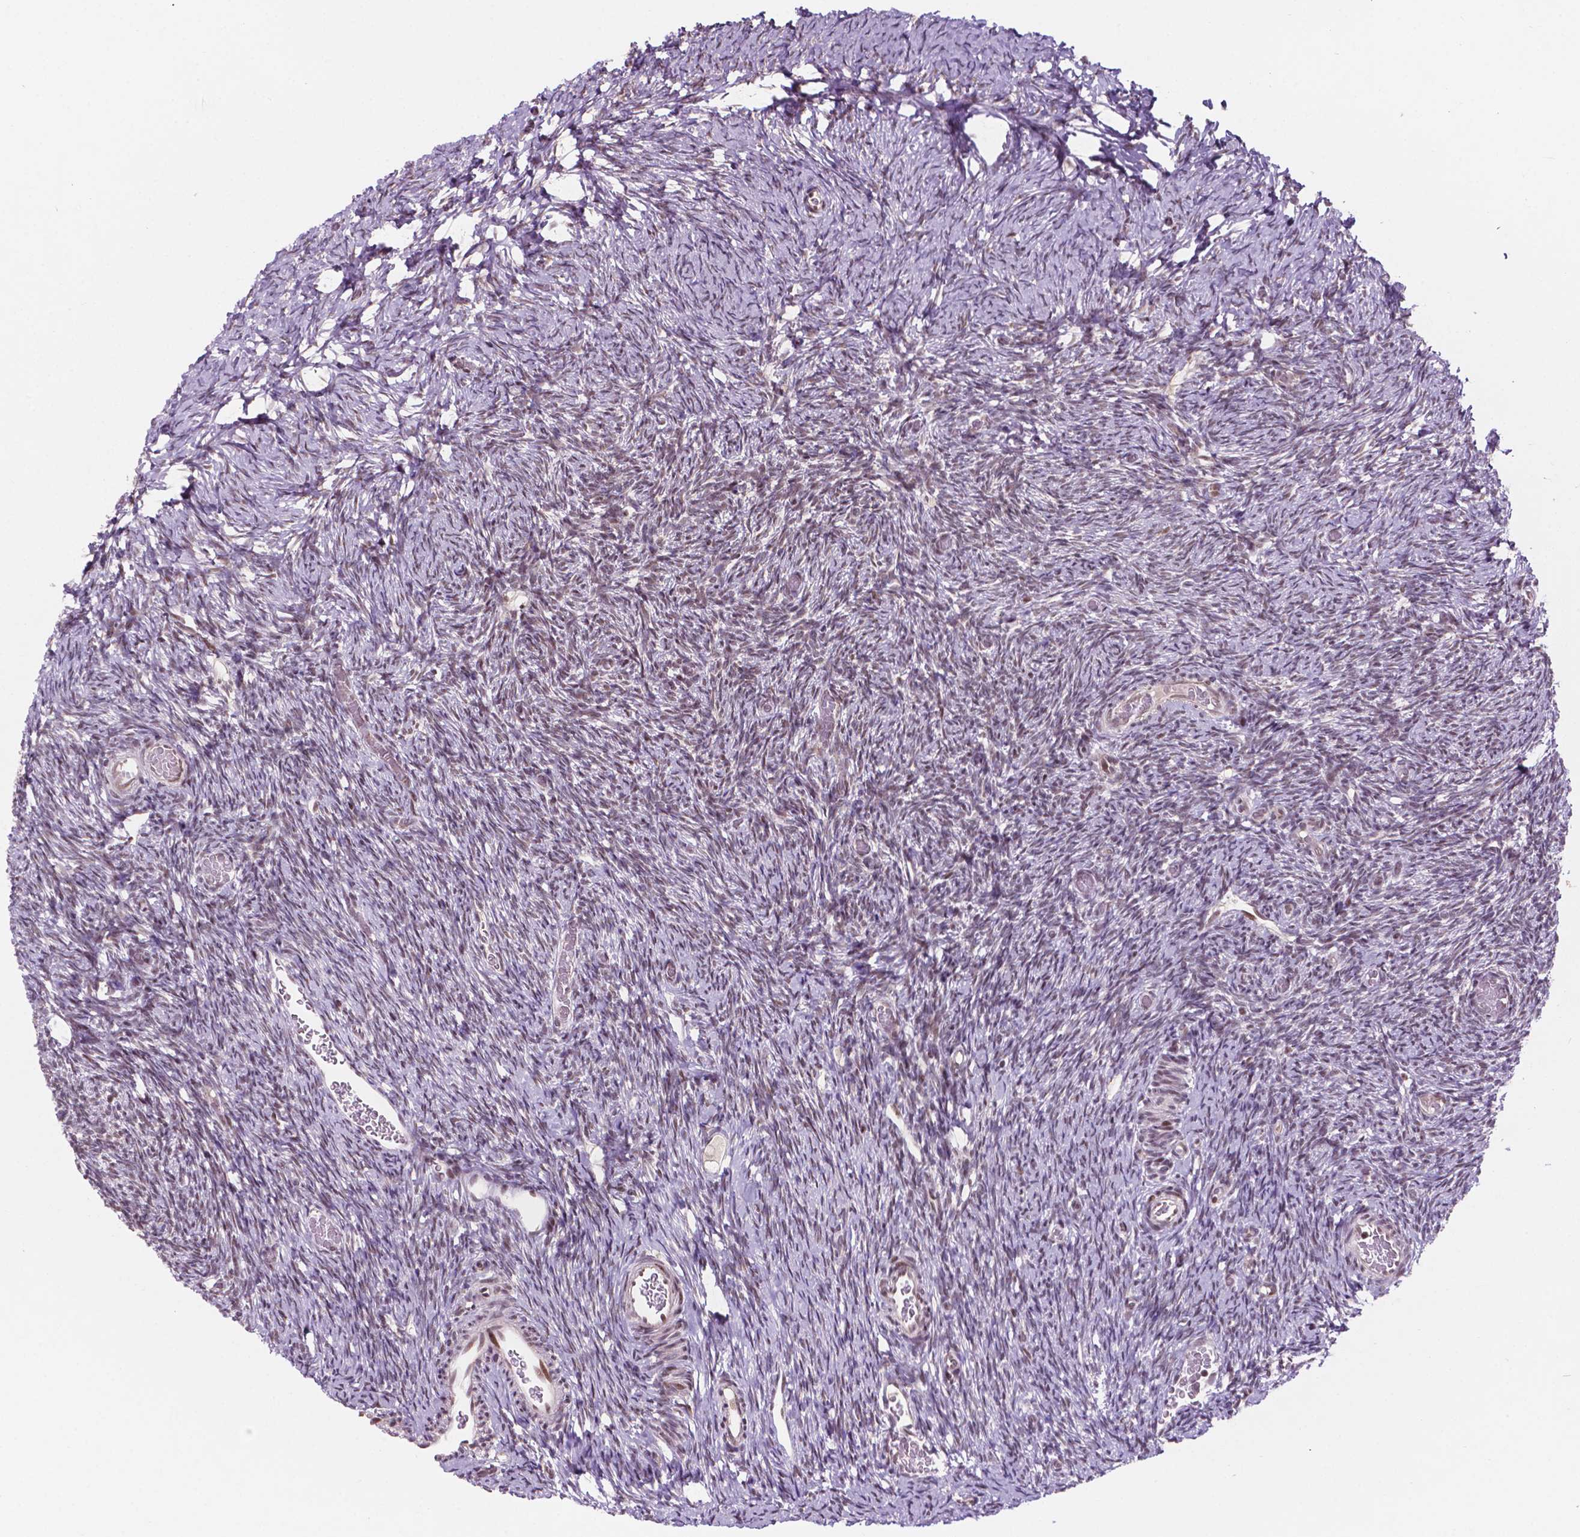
{"staining": {"intensity": "negative", "quantity": "none", "location": "none"}, "tissue": "ovary", "cell_type": "Follicle cells", "image_type": "normal", "snomed": [{"axis": "morphology", "description": "Normal tissue, NOS"}, {"axis": "topography", "description": "Ovary"}], "caption": "The histopathology image demonstrates no significant expression in follicle cells of ovary. Brightfield microscopy of immunohistochemistry (IHC) stained with DAB (brown) and hematoxylin (blue), captured at high magnification.", "gene": "PER2", "patient": {"sex": "female", "age": 39}}